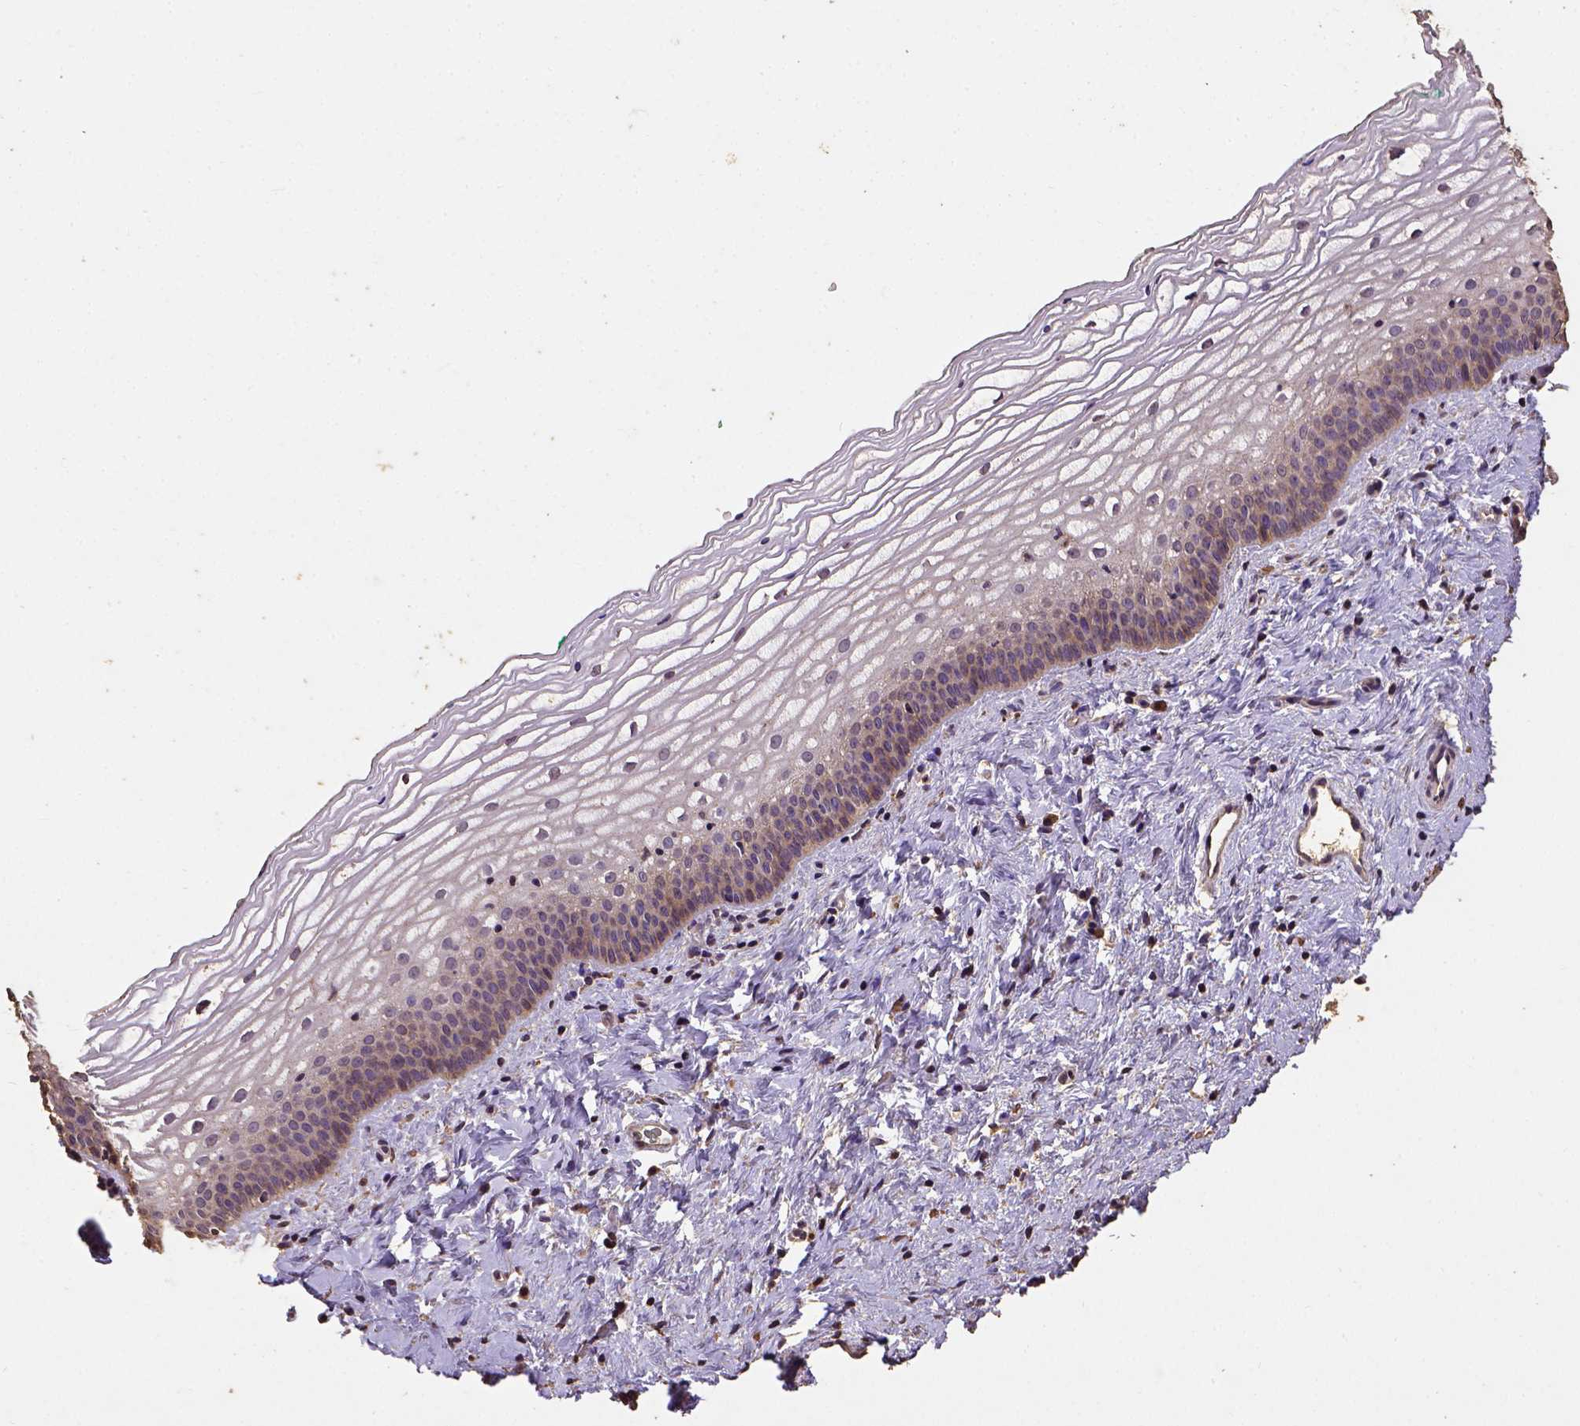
{"staining": {"intensity": "moderate", "quantity": "<25%", "location": "cytoplasmic/membranous"}, "tissue": "vagina", "cell_type": "Squamous epithelial cells", "image_type": "normal", "snomed": [{"axis": "morphology", "description": "Normal tissue, NOS"}, {"axis": "topography", "description": "Vagina"}], "caption": "The image demonstrates immunohistochemical staining of benign vagina. There is moderate cytoplasmic/membranous positivity is seen in approximately <25% of squamous epithelial cells.", "gene": "ATP1B3", "patient": {"sex": "female", "age": 44}}